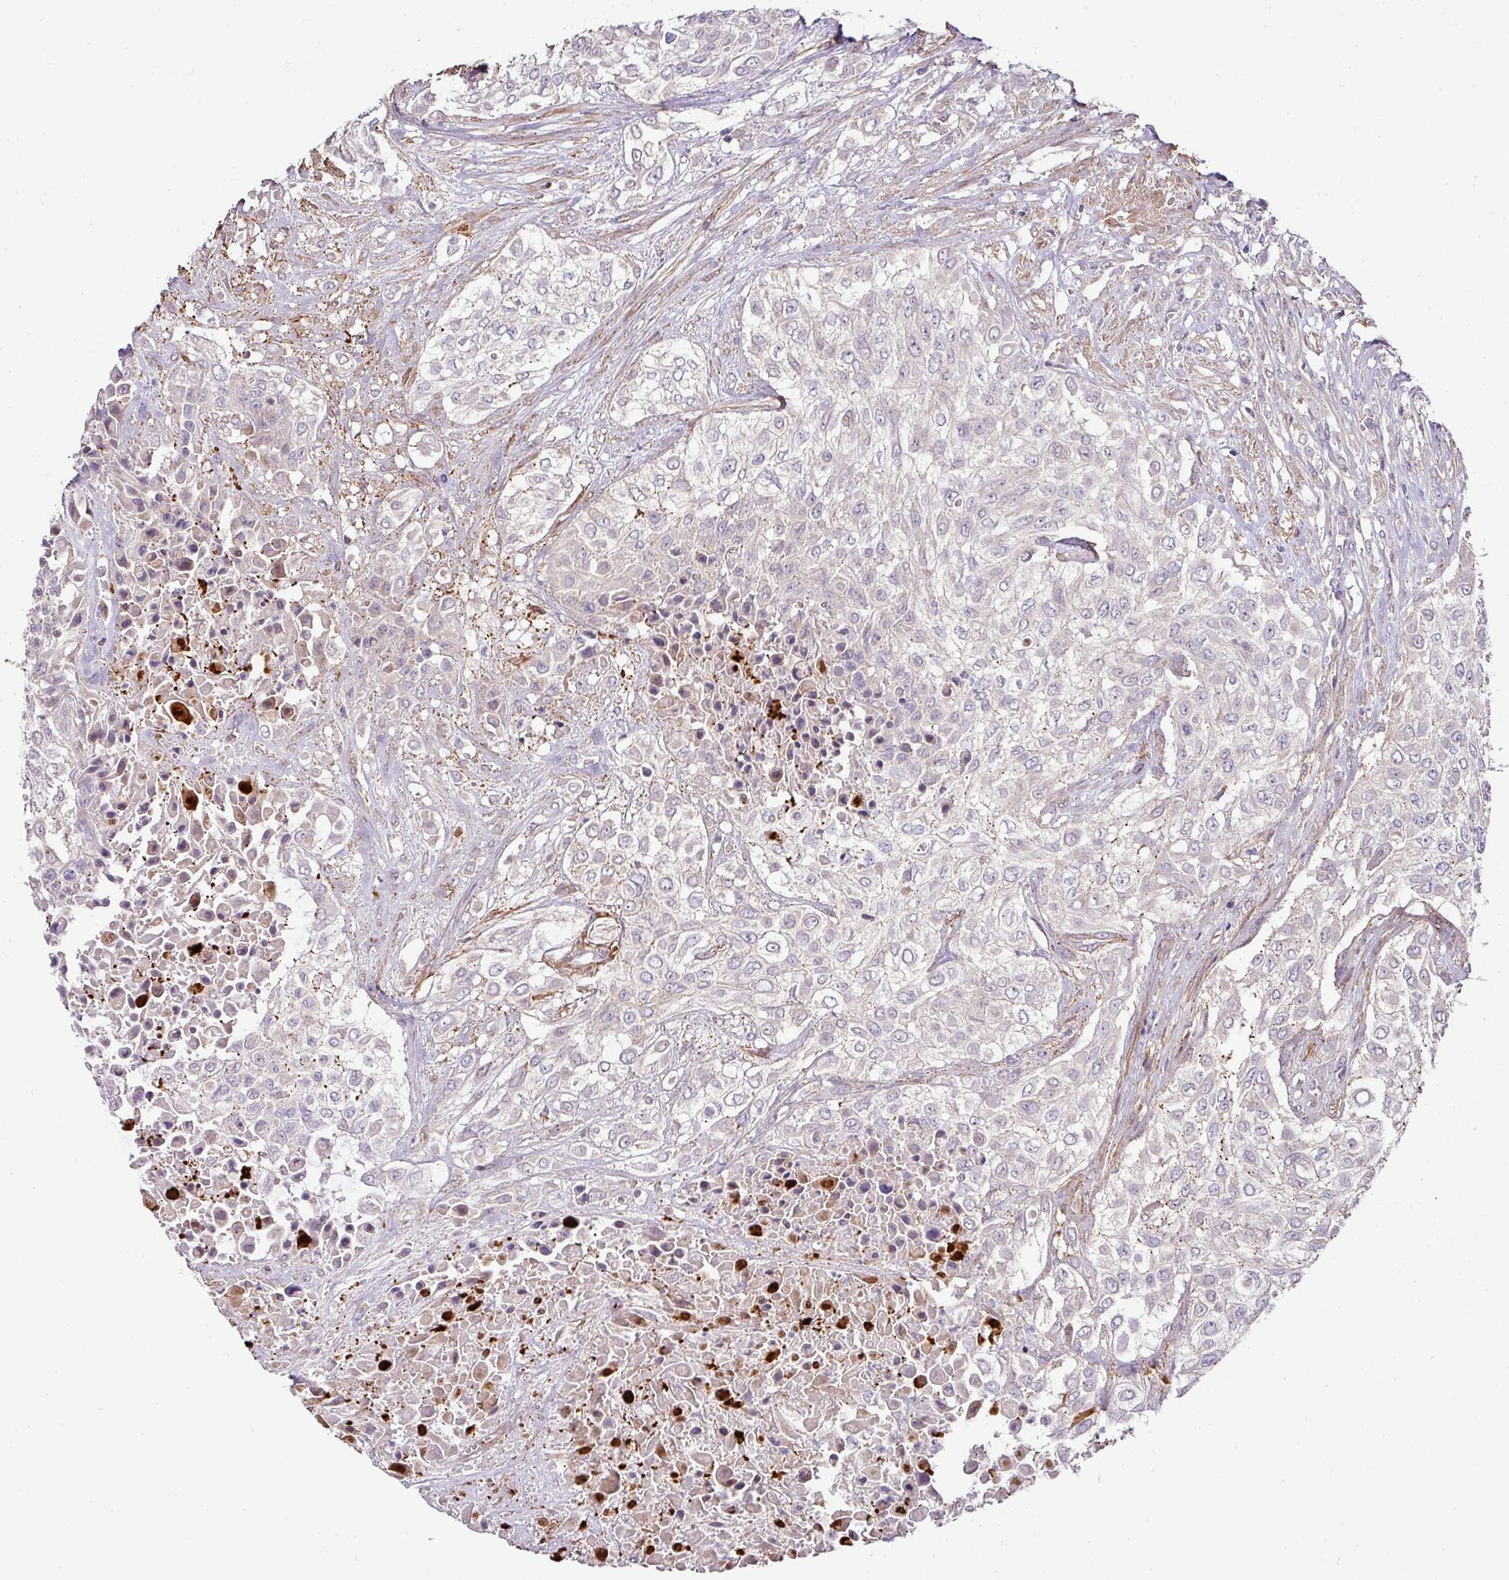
{"staining": {"intensity": "negative", "quantity": "none", "location": "none"}, "tissue": "urothelial cancer", "cell_type": "Tumor cells", "image_type": "cancer", "snomed": [{"axis": "morphology", "description": "Urothelial carcinoma, High grade"}, {"axis": "topography", "description": "Urinary bladder"}], "caption": "DAB (3,3'-diaminobenzidine) immunohistochemical staining of high-grade urothelial carcinoma shows no significant expression in tumor cells.", "gene": "STK35", "patient": {"sex": "male", "age": 57}}